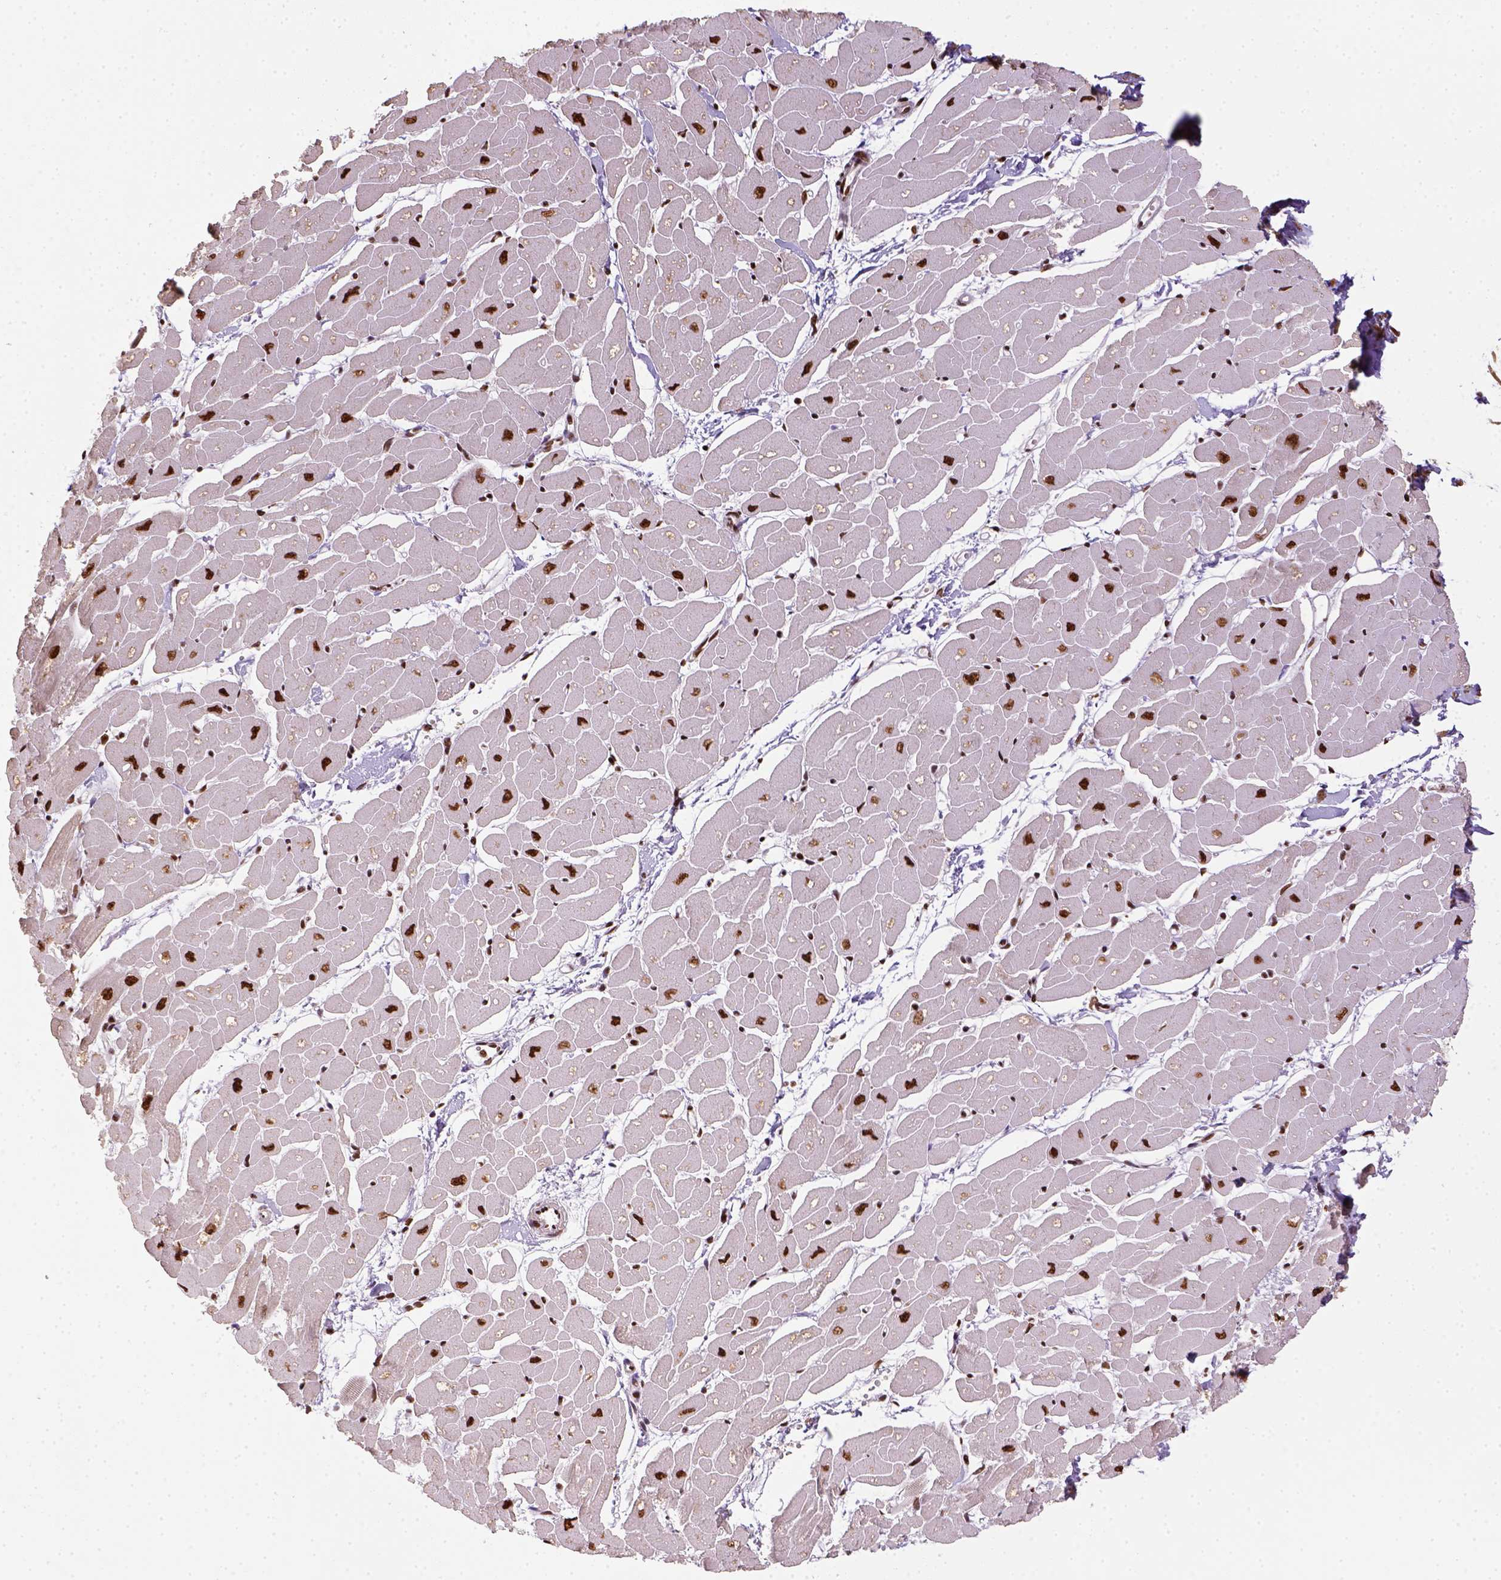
{"staining": {"intensity": "strong", "quantity": ">75%", "location": "nuclear"}, "tissue": "heart muscle", "cell_type": "Cardiomyocytes", "image_type": "normal", "snomed": [{"axis": "morphology", "description": "Normal tissue, NOS"}, {"axis": "topography", "description": "Heart"}], "caption": "A photomicrograph of heart muscle stained for a protein shows strong nuclear brown staining in cardiomyocytes. Using DAB (3,3'-diaminobenzidine) (brown) and hematoxylin (blue) stains, captured at high magnification using brightfield microscopy.", "gene": "CCAR1", "patient": {"sex": "male", "age": 57}}